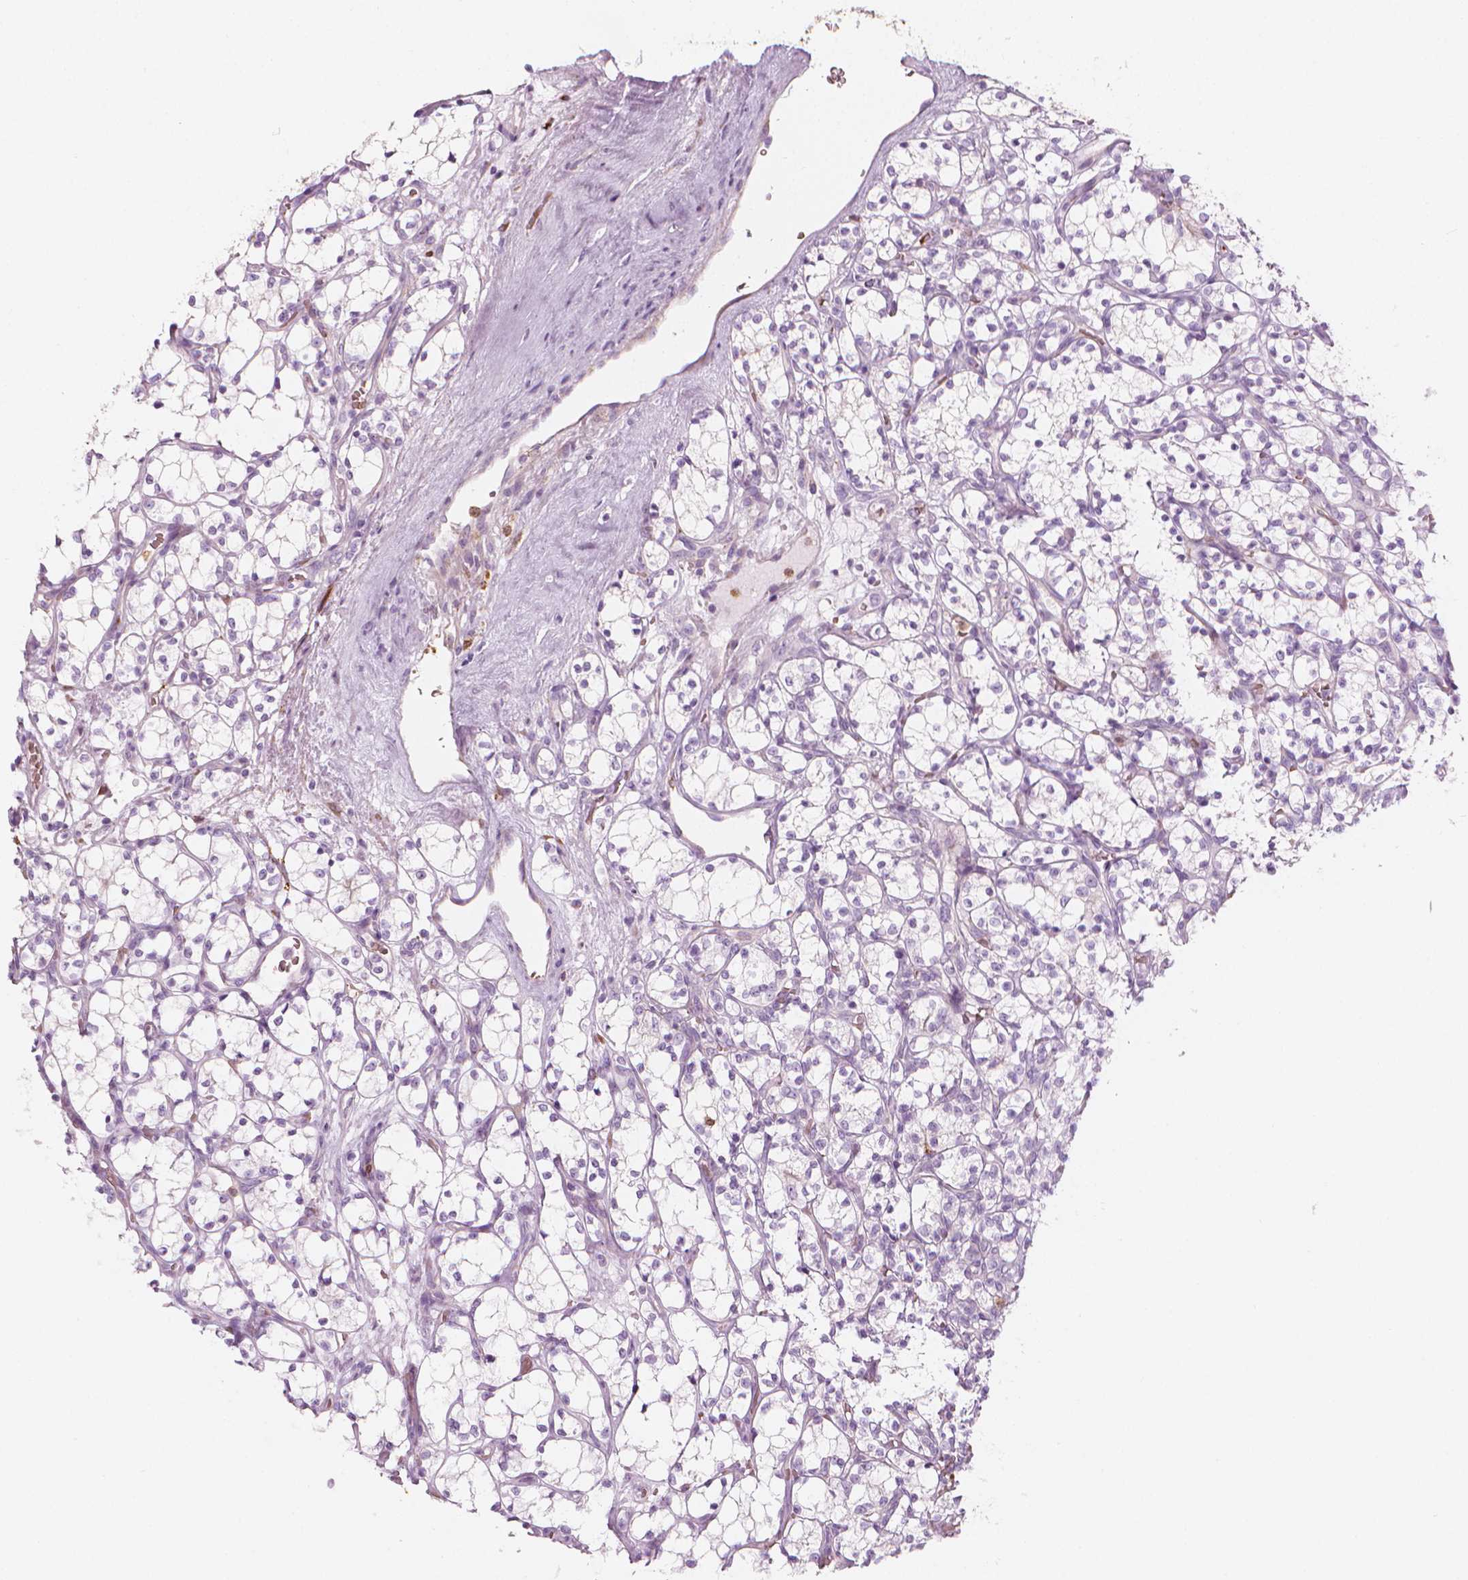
{"staining": {"intensity": "negative", "quantity": "none", "location": "none"}, "tissue": "renal cancer", "cell_type": "Tumor cells", "image_type": "cancer", "snomed": [{"axis": "morphology", "description": "Adenocarcinoma, NOS"}, {"axis": "topography", "description": "Kidney"}], "caption": "High magnification brightfield microscopy of adenocarcinoma (renal) stained with DAB (3,3'-diaminobenzidine) (brown) and counterstained with hematoxylin (blue): tumor cells show no significant staining.", "gene": "CES1", "patient": {"sex": "female", "age": 69}}